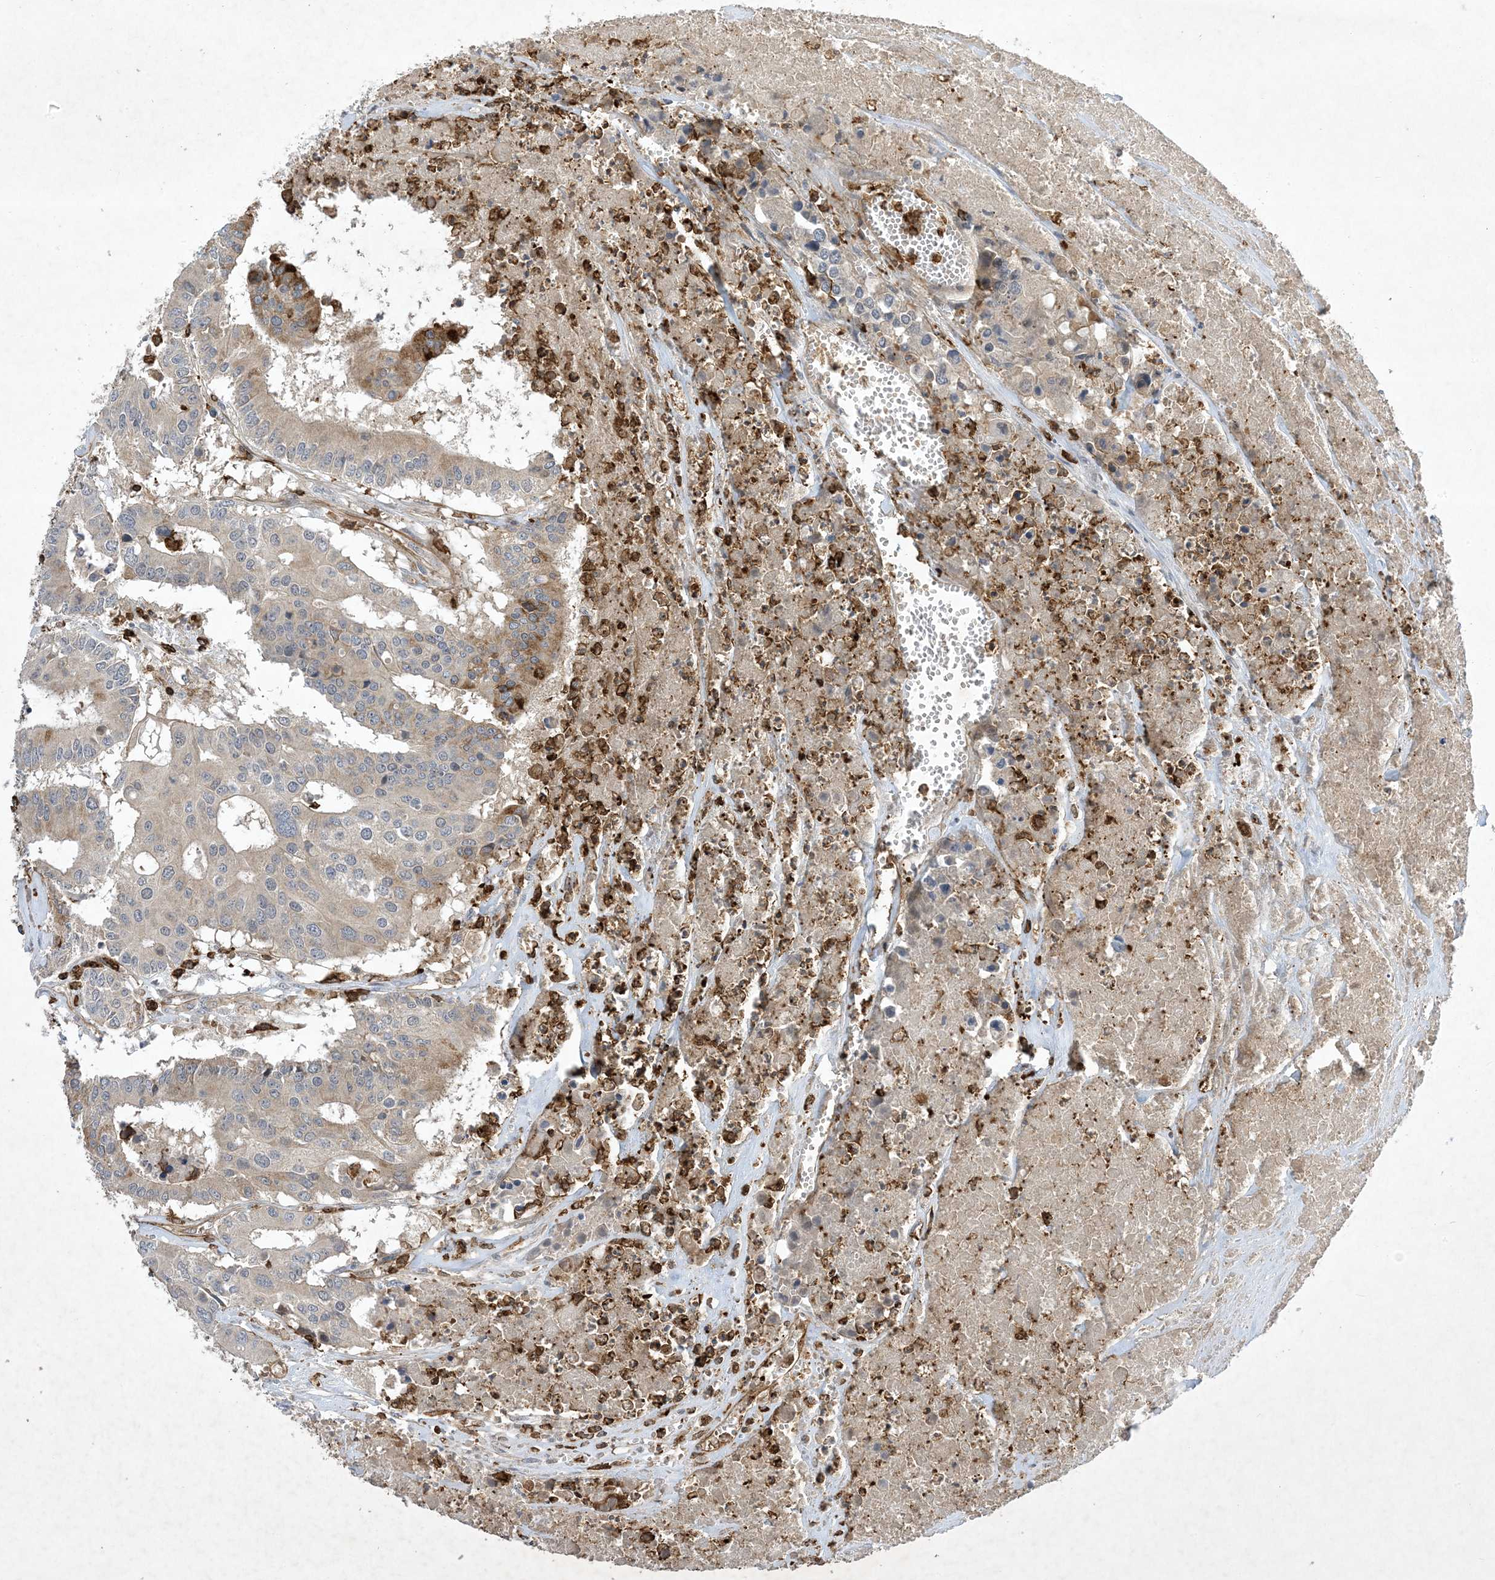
{"staining": {"intensity": "weak", "quantity": "<25%", "location": "cytoplasmic/membranous"}, "tissue": "colorectal cancer", "cell_type": "Tumor cells", "image_type": "cancer", "snomed": [{"axis": "morphology", "description": "Adenocarcinoma, NOS"}, {"axis": "topography", "description": "Colon"}], "caption": "The micrograph shows no significant staining in tumor cells of colorectal cancer (adenocarcinoma).", "gene": "AK9", "patient": {"sex": "male", "age": 77}}